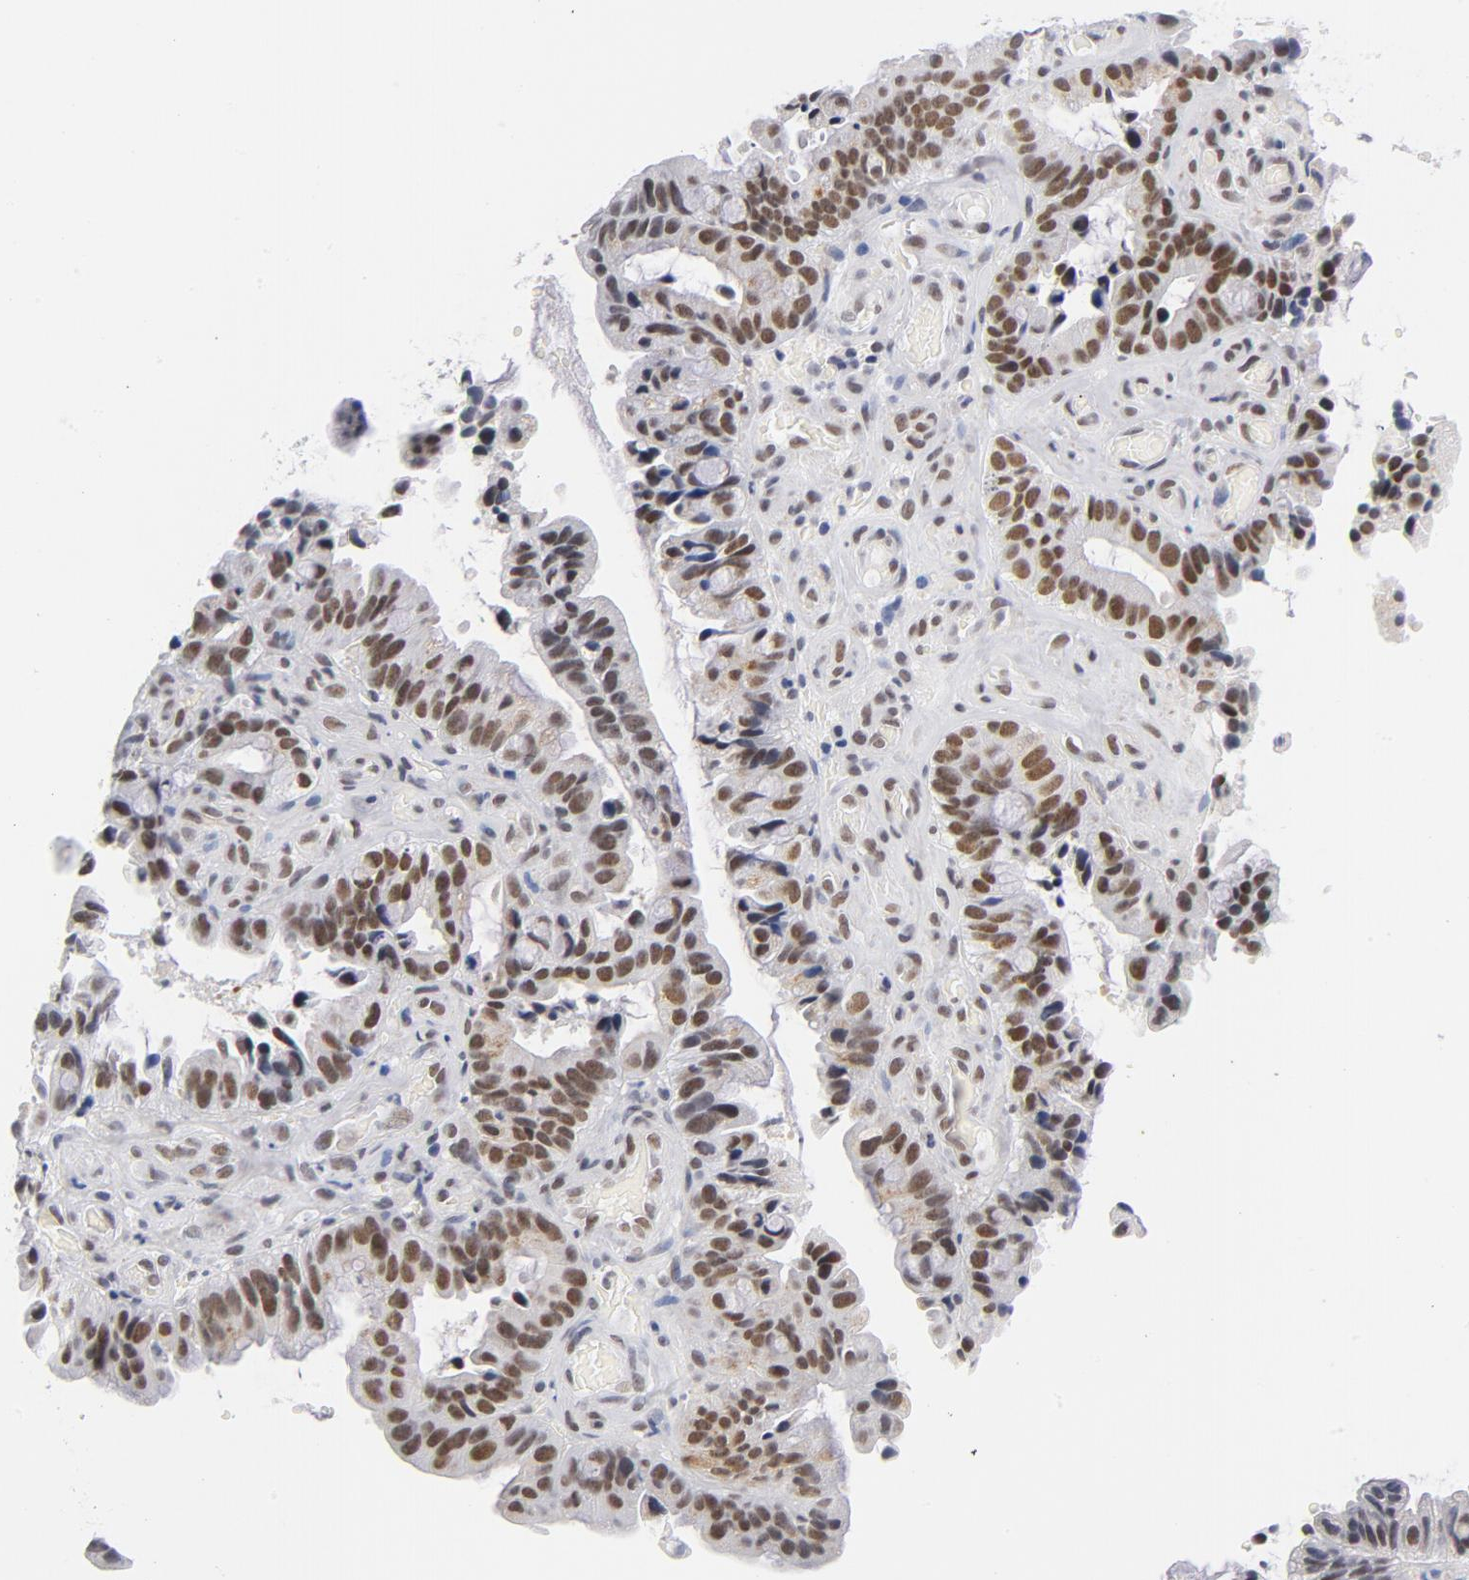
{"staining": {"intensity": "strong", "quantity": ">75%", "location": "cytoplasmic/membranous"}, "tissue": "pancreatic cancer", "cell_type": "Tumor cells", "image_type": "cancer", "snomed": [{"axis": "morphology", "description": "Adenocarcinoma, NOS"}, {"axis": "topography", "description": "Pancreas"}], "caption": "Pancreatic adenocarcinoma was stained to show a protein in brown. There is high levels of strong cytoplasmic/membranous expression in approximately >75% of tumor cells.", "gene": "BAP1", "patient": {"sex": "male", "age": 82}}